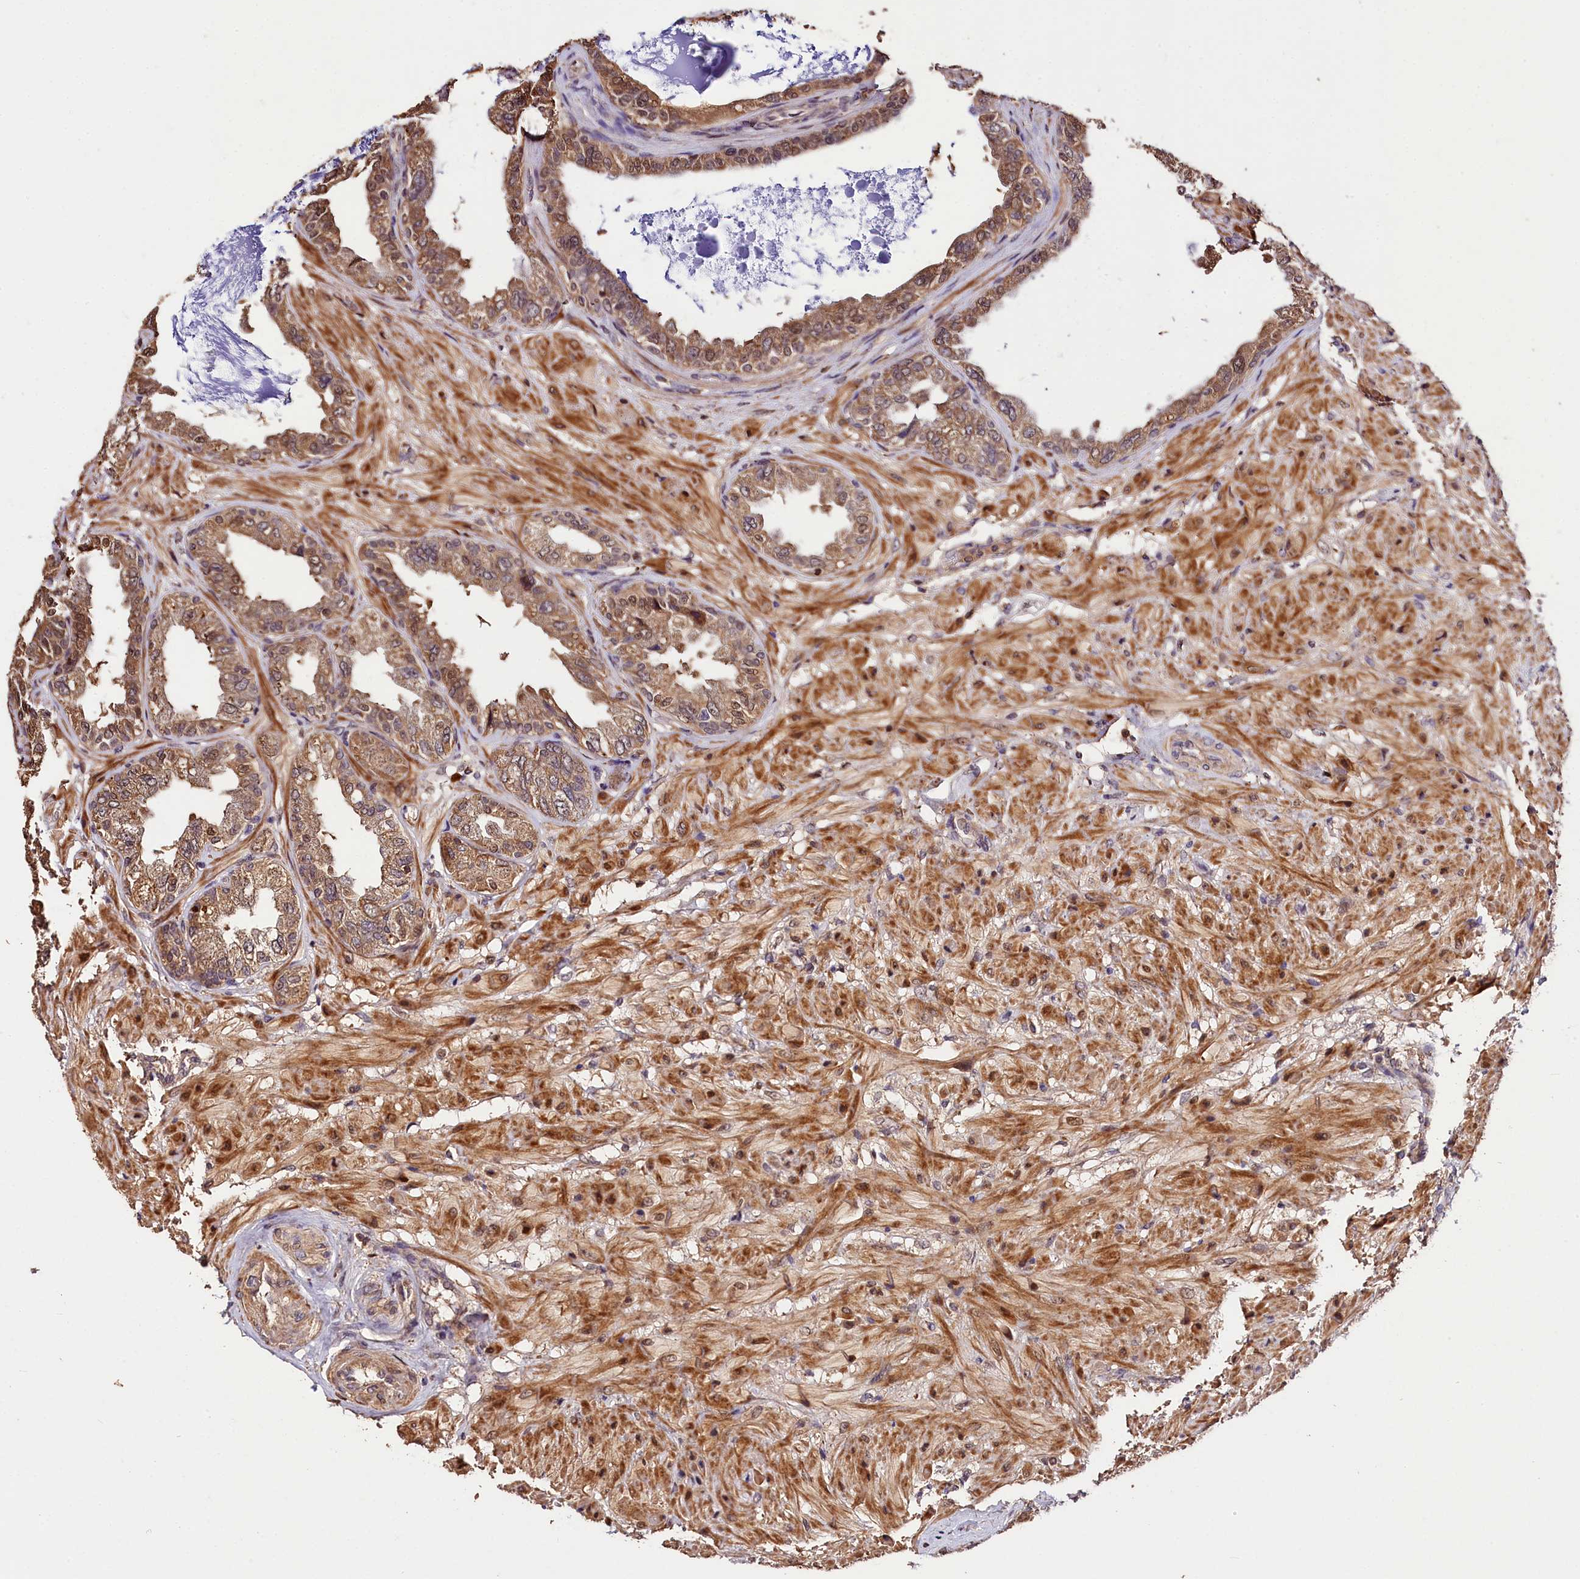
{"staining": {"intensity": "moderate", "quantity": "25%-75%", "location": "cytoplasmic/membranous"}, "tissue": "seminal vesicle", "cell_type": "Glandular cells", "image_type": "normal", "snomed": [{"axis": "morphology", "description": "Normal tissue, NOS"}, {"axis": "topography", "description": "Seminal veicle"}], "caption": "Protein staining of benign seminal vesicle displays moderate cytoplasmic/membranous positivity in approximately 25%-75% of glandular cells.", "gene": "KPTN", "patient": {"sex": "male", "age": 63}}